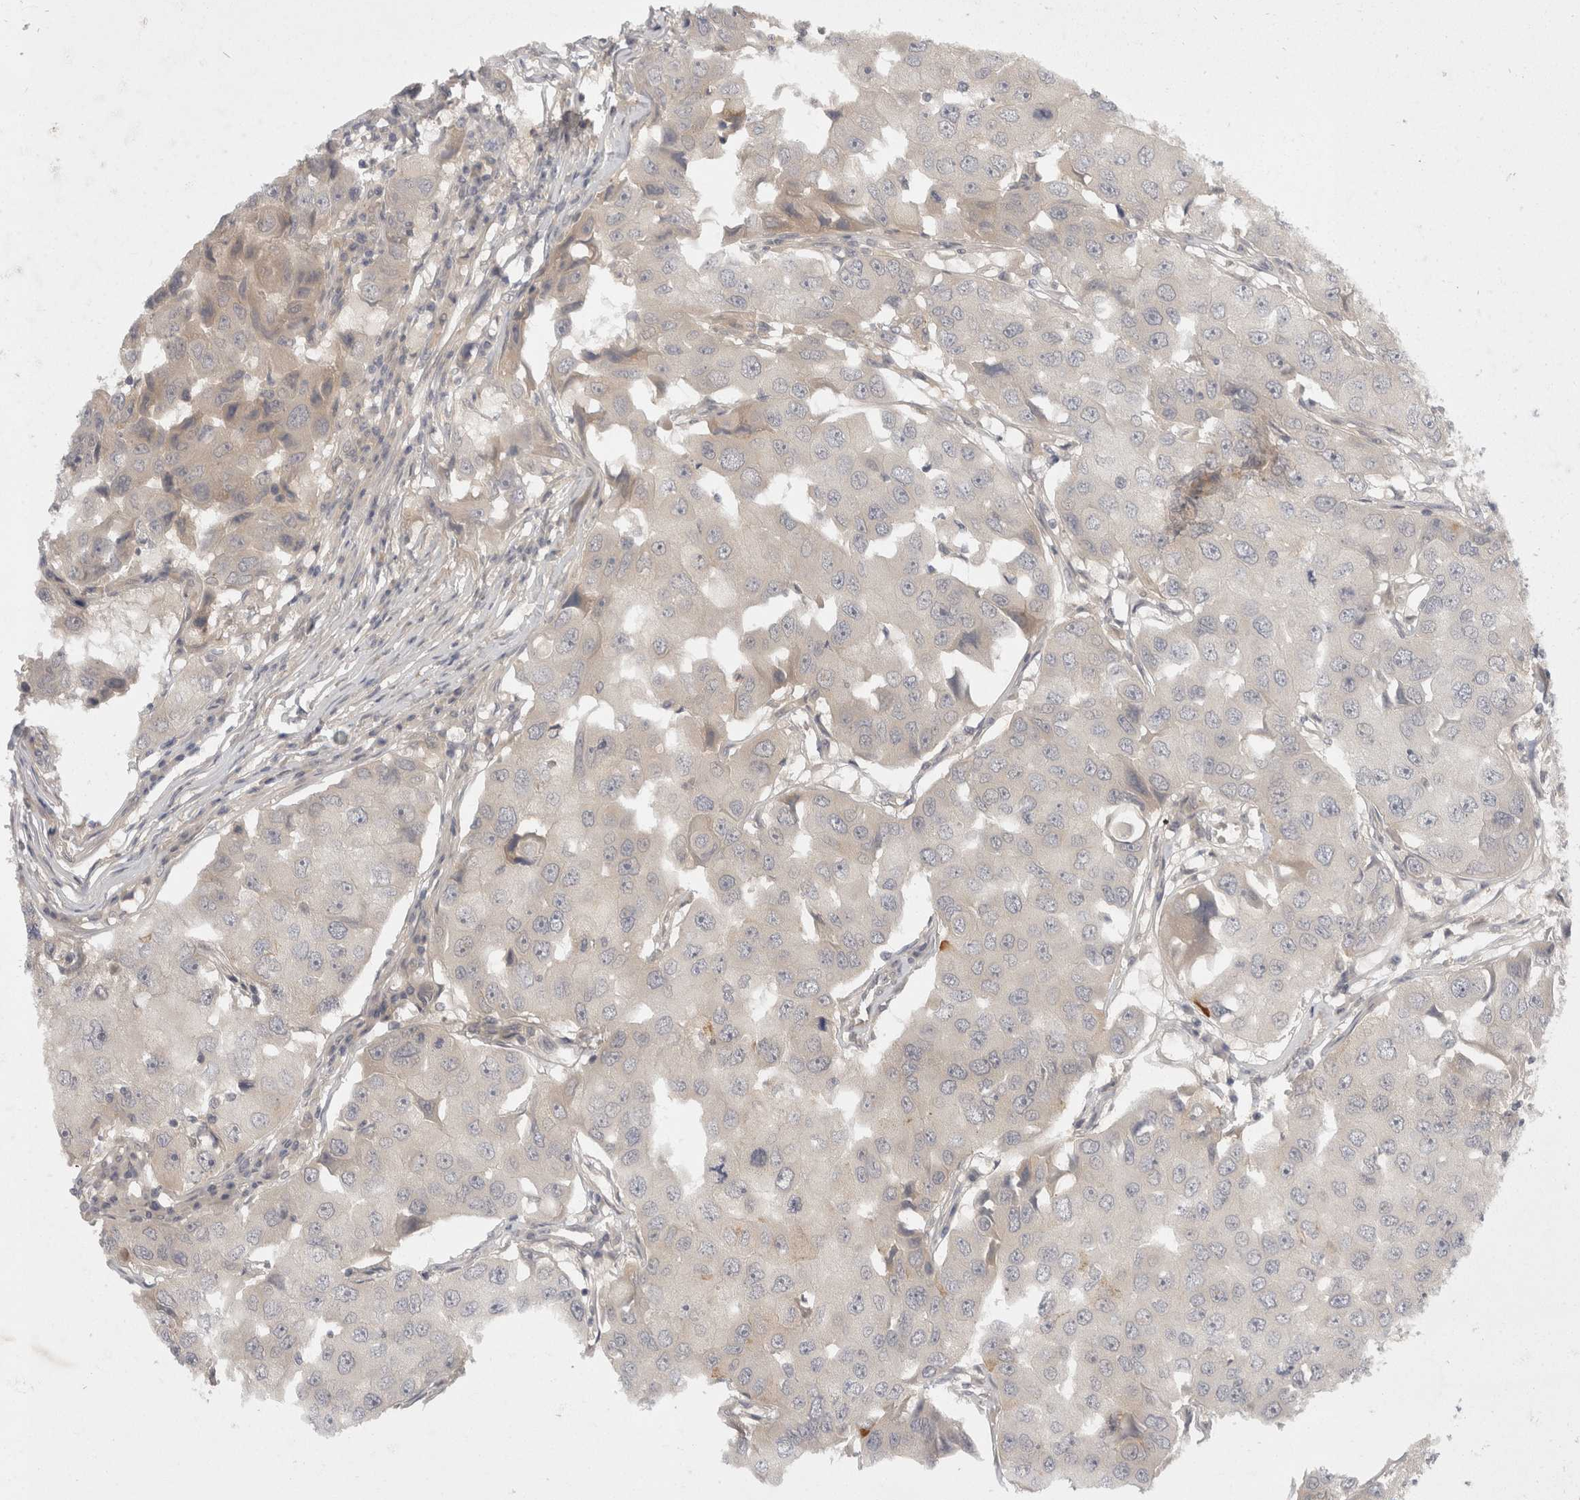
{"staining": {"intensity": "negative", "quantity": "none", "location": "none"}, "tissue": "breast cancer", "cell_type": "Tumor cells", "image_type": "cancer", "snomed": [{"axis": "morphology", "description": "Duct carcinoma"}, {"axis": "topography", "description": "Breast"}], "caption": "The image demonstrates no staining of tumor cells in invasive ductal carcinoma (breast).", "gene": "TOM1L2", "patient": {"sex": "female", "age": 27}}